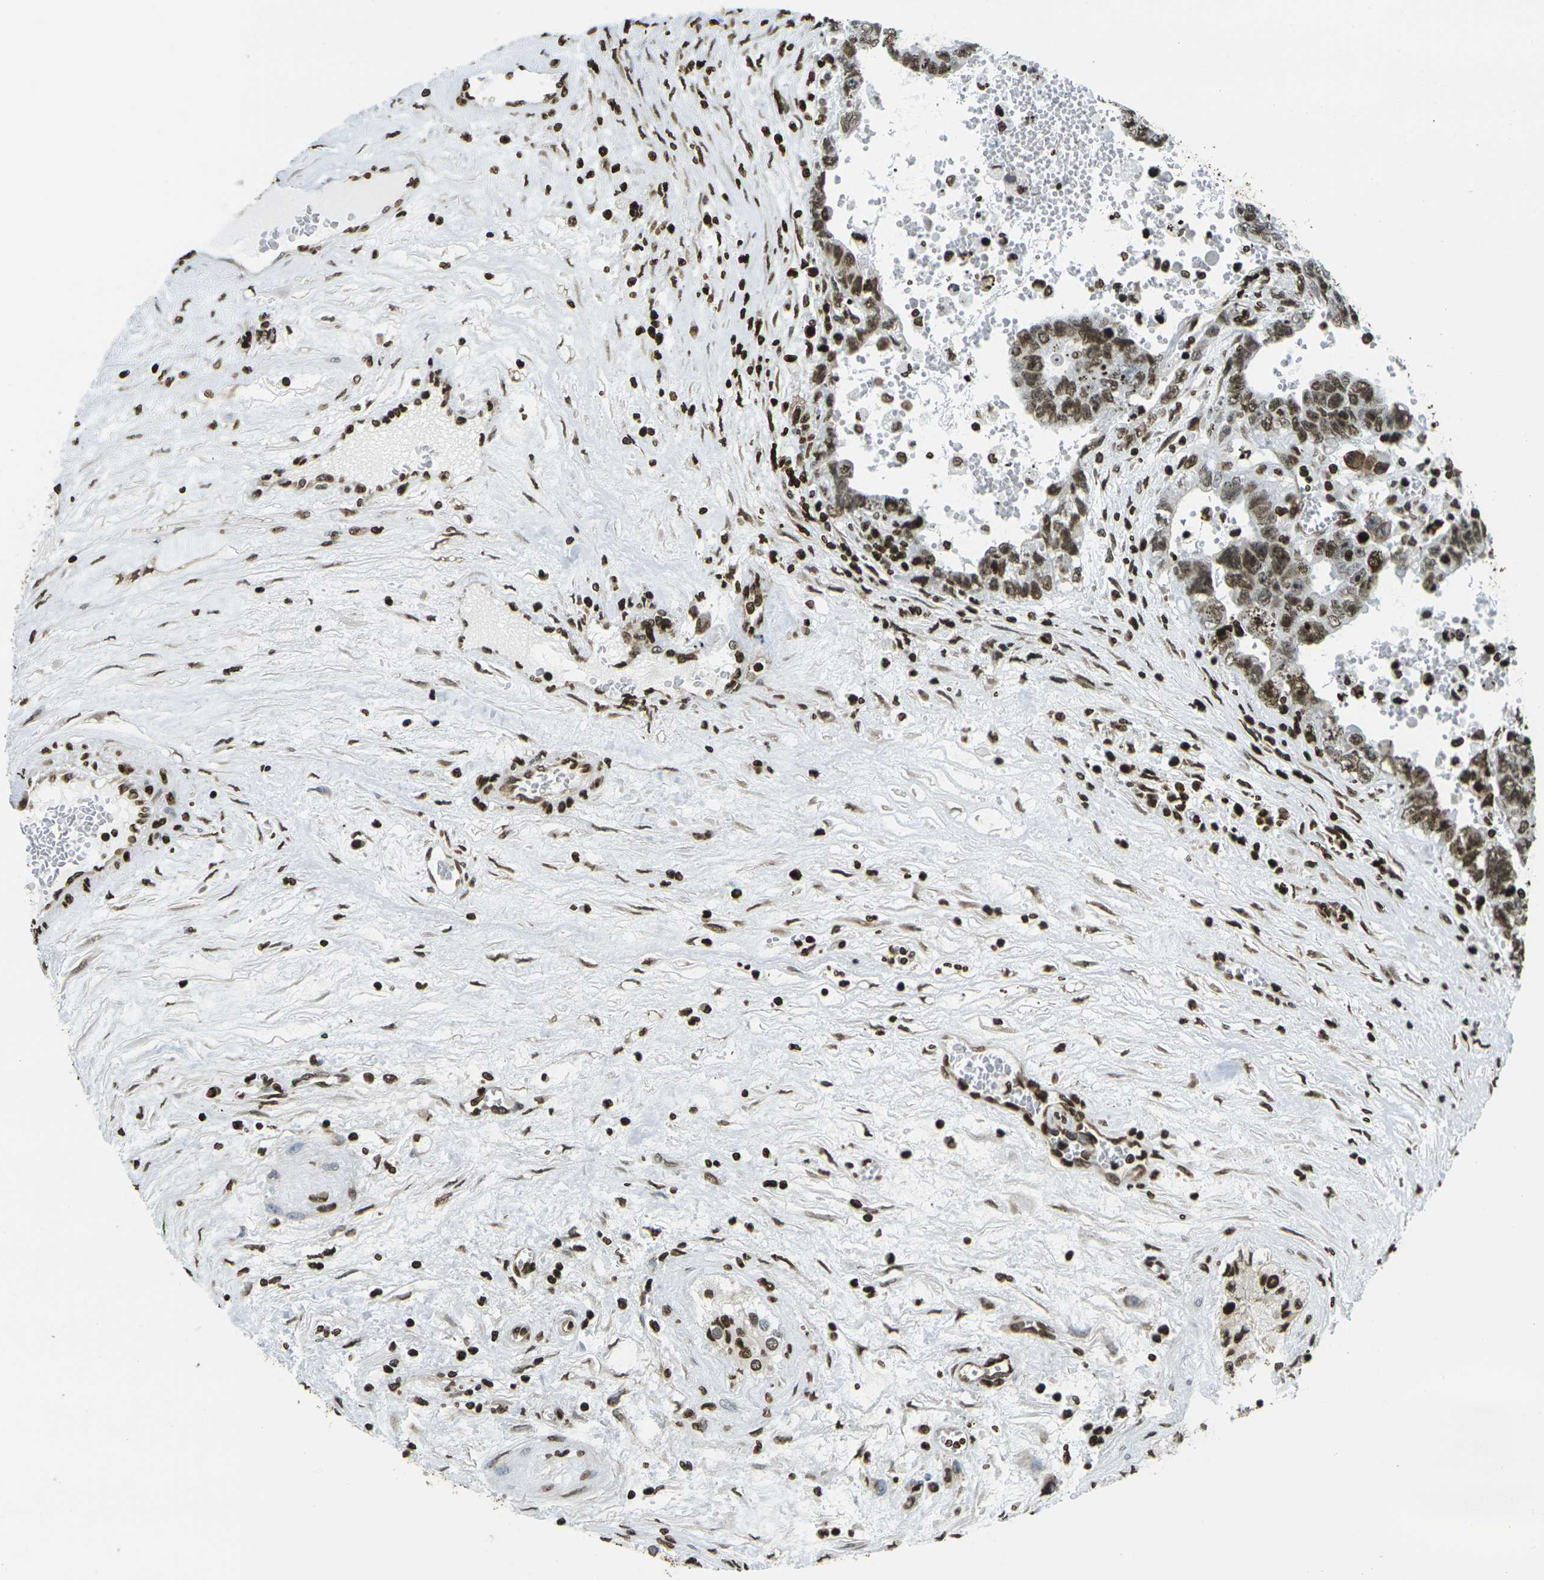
{"staining": {"intensity": "strong", "quantity": ">75%", "location": "nuclear"}, "tissue": "testis cancer", "cell_type": "Tumor cells", "image_type": "cancer", "snomed": [{"axis": "morphology", "description": "Carcinoma, Embryonal, NOS"}, {"axis": "topography", "description": "Testis"}], "caption": "This is an image of IHC staining of testis embryonal carcinoma, which shows strong staining in the nuclear of tumor cells.", "gene": "H1-2", "patient": {"sex": "male", "age": 28}}